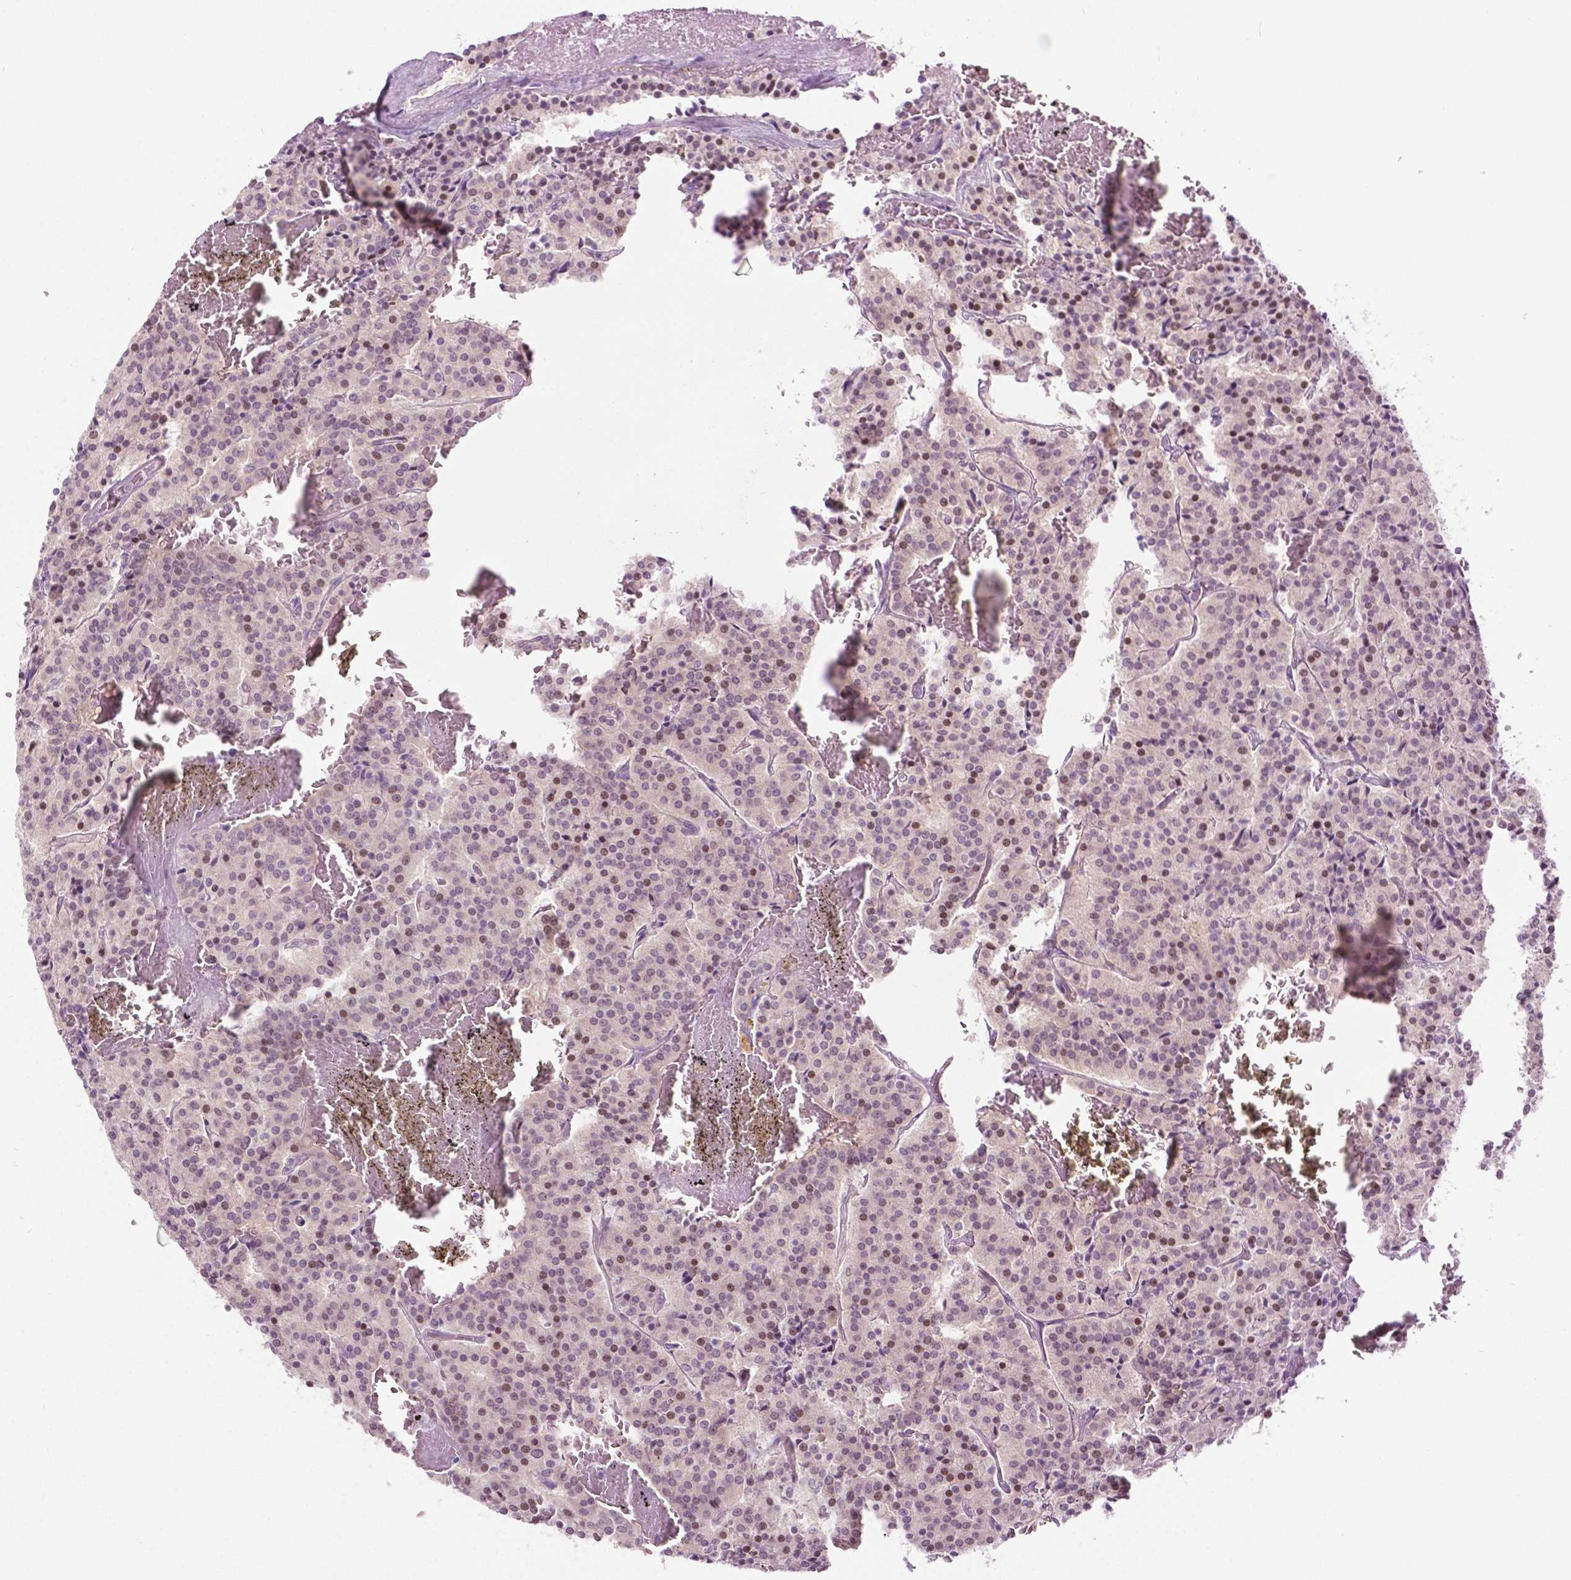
{"staining": {"intensity": "weak", "quantity": "25%-75%", "location": "nuclear"}, "tissue": "carcinoid", "cell_type": "Tumor cells", "image_type": "cancer", "snomed": [{"axis": "morphology", "description": "Carcinoid, malignant, NOS"}, {"axis": "topography", "description": "Lung"}], "caption": "Carcinoid stained with a protein marker shows weak staining in tumor cells.", "gene": "DENND4A", "patient": {"sex": "male", "age": 70}}